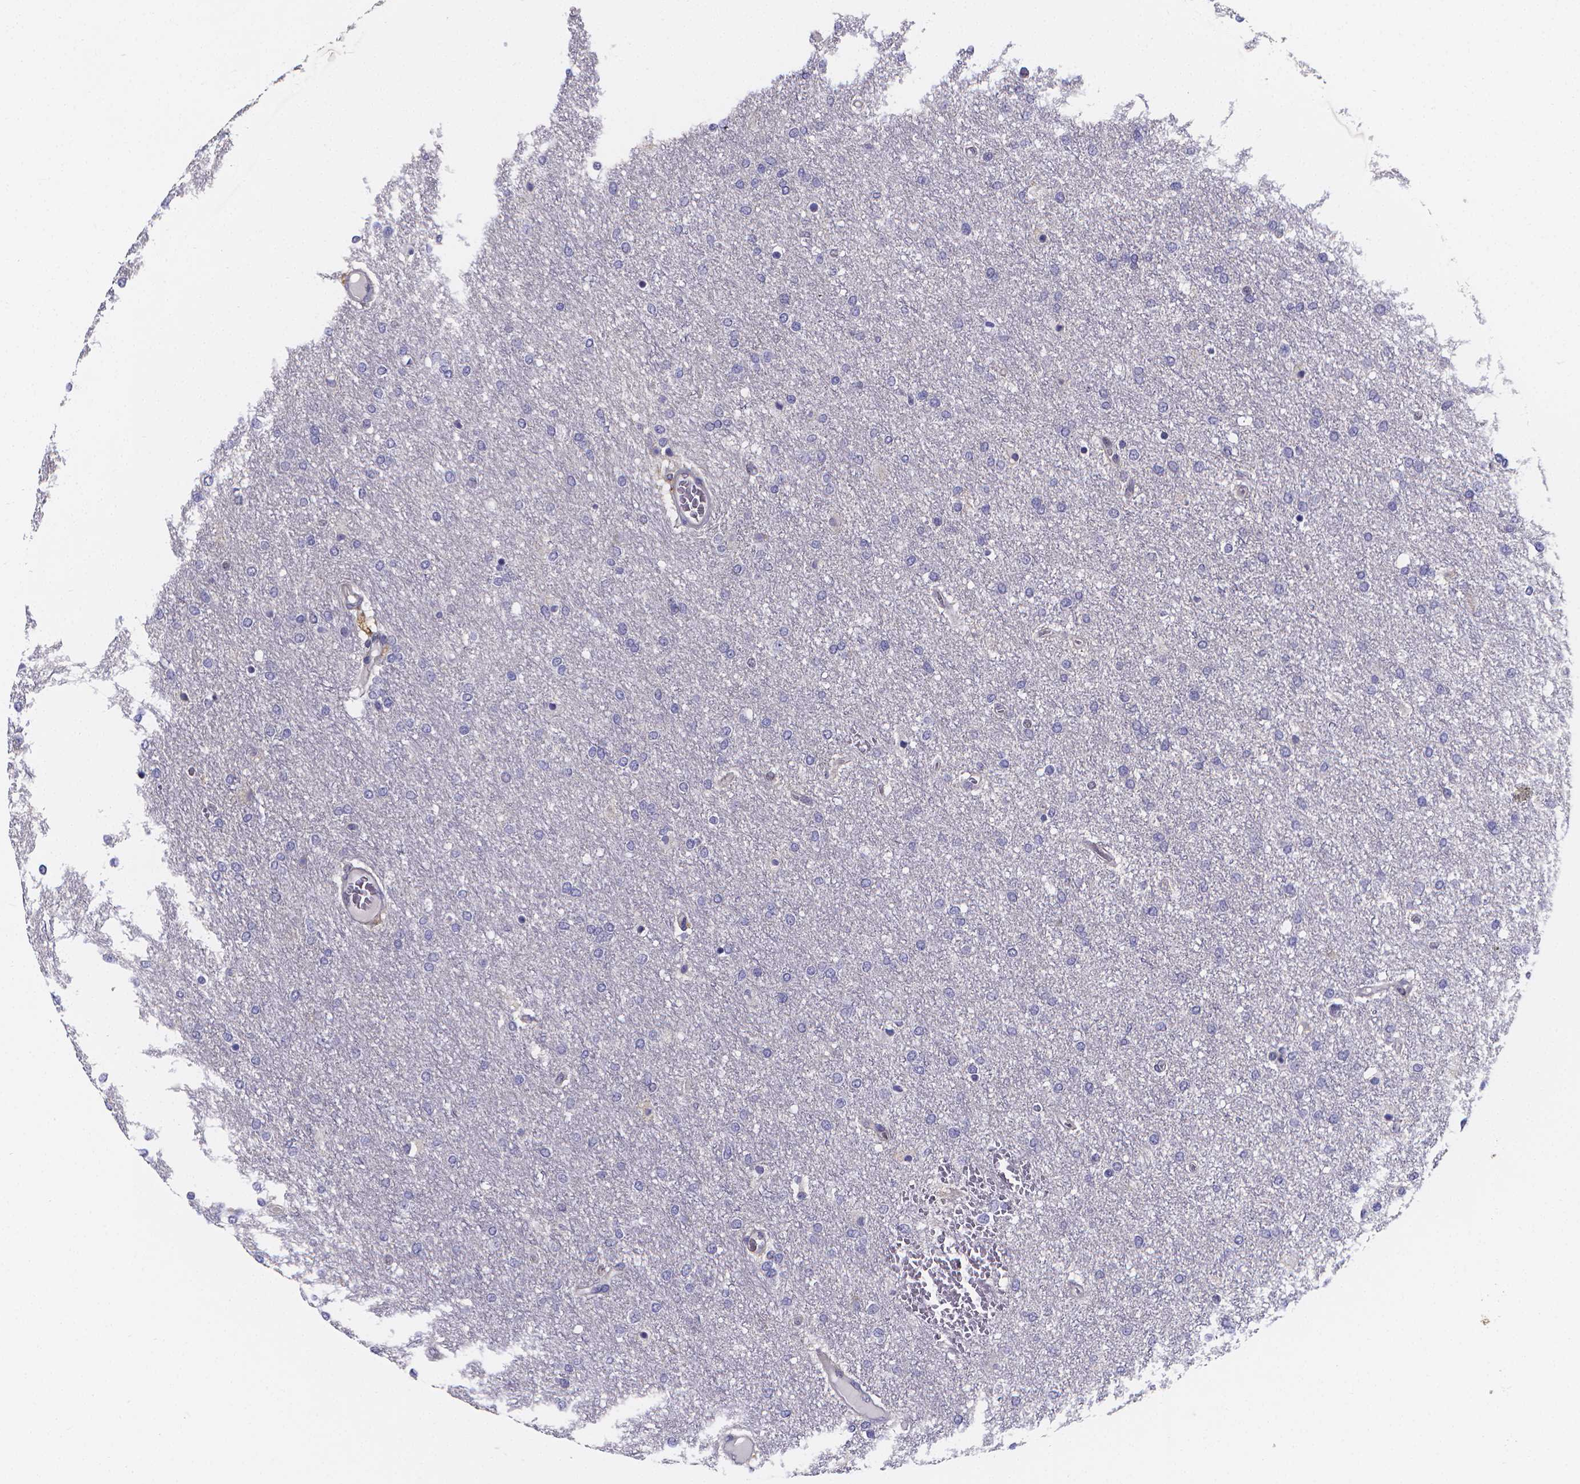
{"staining": {"intensity": "negative", "quantity": "none", "location": "none"}, "tissue": "glioma", "cell_type": "Tumor cells", "image_type": "cancer", "snomed": [{"axis": "morphology", "description": "Glioma, malignant, High grade"}, {"axis": "topography", "description": "Brain"}], "caption": "The photomicrograph reveals no staining of tumor cells in glioma.", "gene": "PAH", "patient": {"sex": "female", "age": 61}}